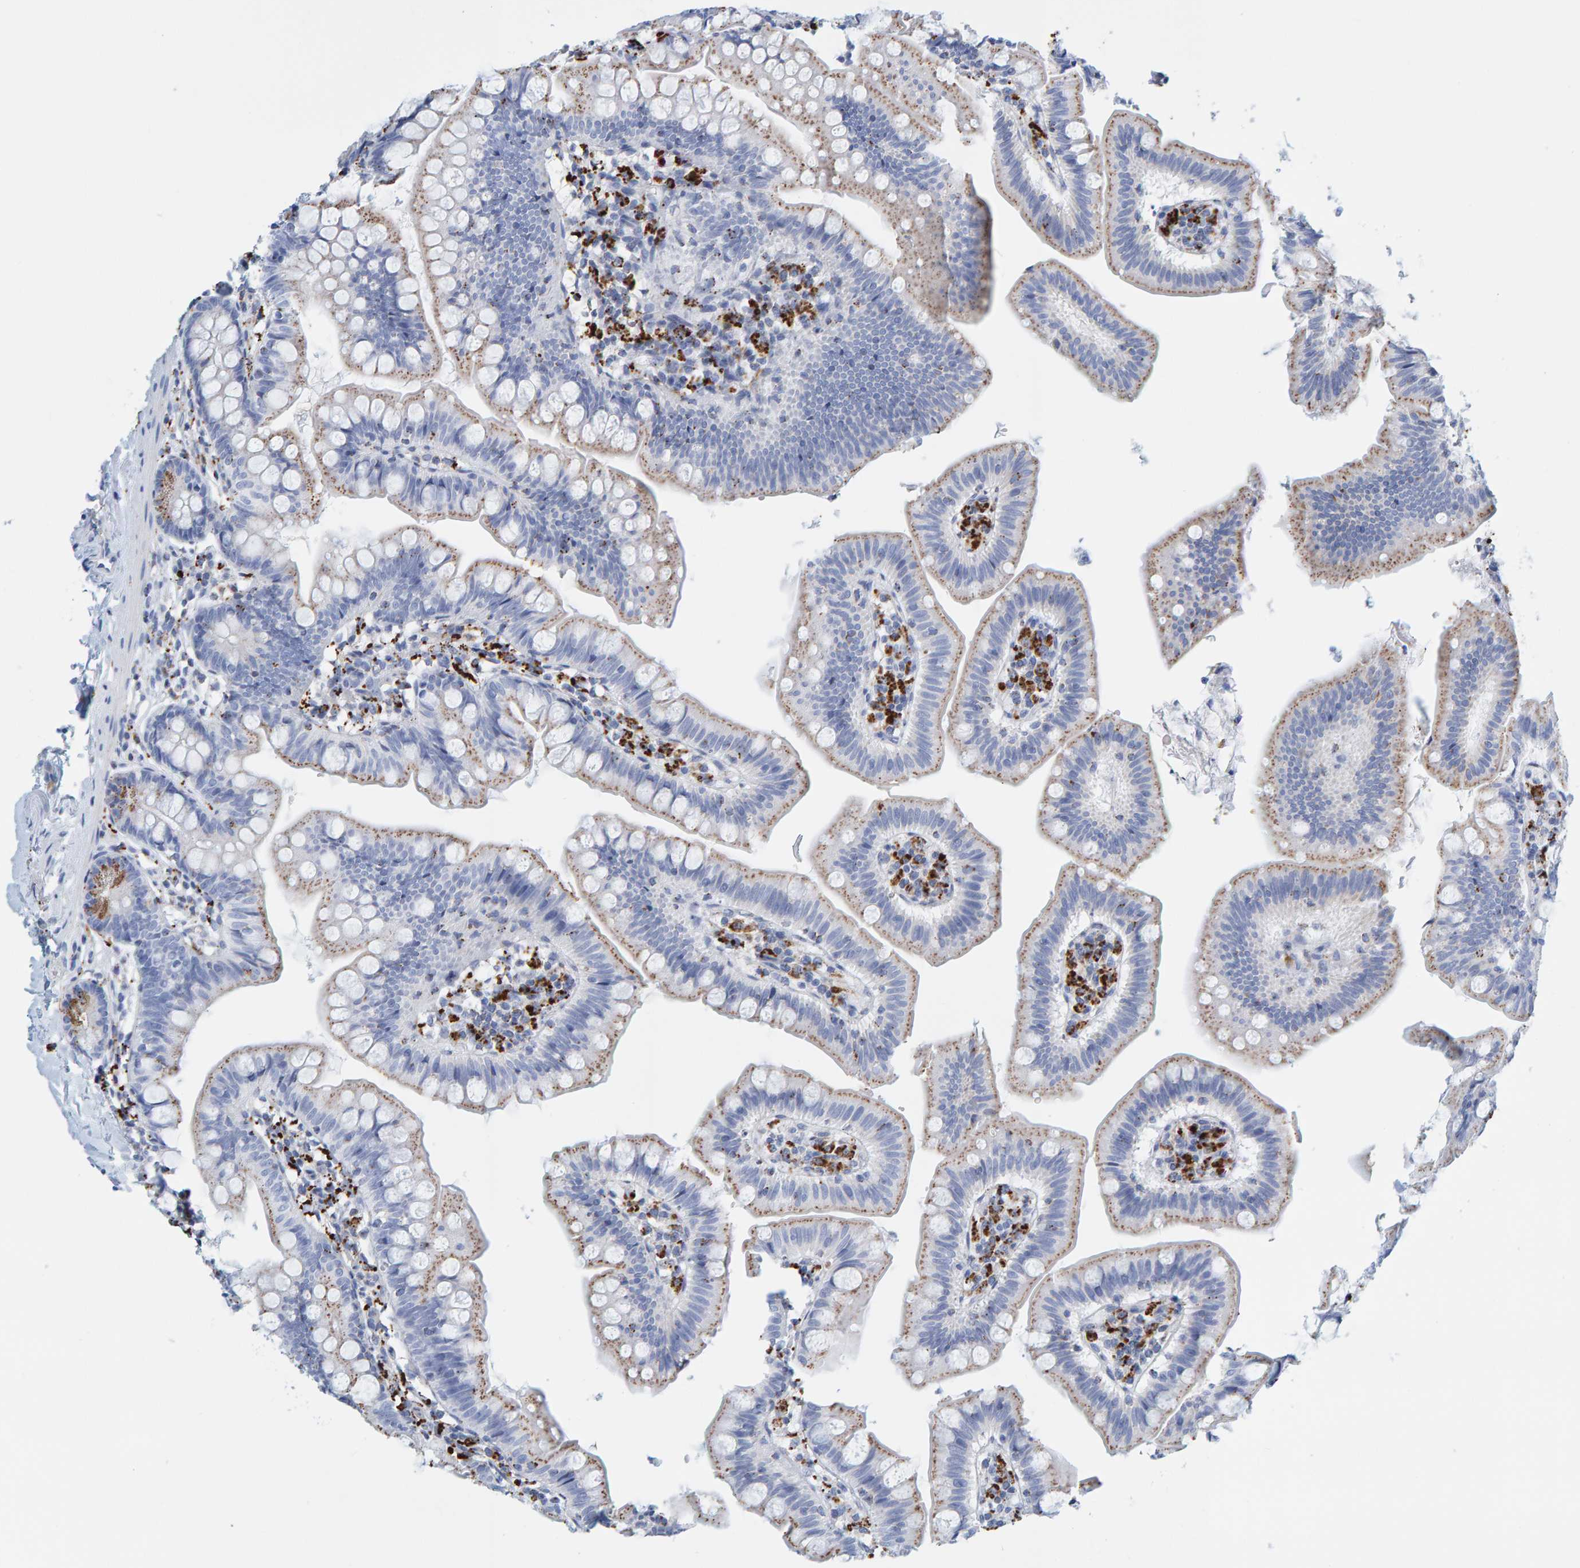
{"staining": {"intensity": "moderate", "quantity": "25%-75%", "location": "cytoplasmic/membranous"}, "tissue": "small intestine", "cell_type": "Glandular cells", "image_type": "normal", "snomed": [{"axis": "morphology", "description": "Normal tissue, NOS"}, {"axis": "topography", "description": "Small intestine"}], "caption": "The photomicrograph demonstrates a brown stain indicating the presence of a protein in the cytoplasmic/membranous of glandular cells in small intestine. (Stains: DAB in brown, nuclei in blue, Microscopy: brightfield microscopy at high magnification).", "gene": "BIN3", "patient": {"sex": "male", "age": 7}}